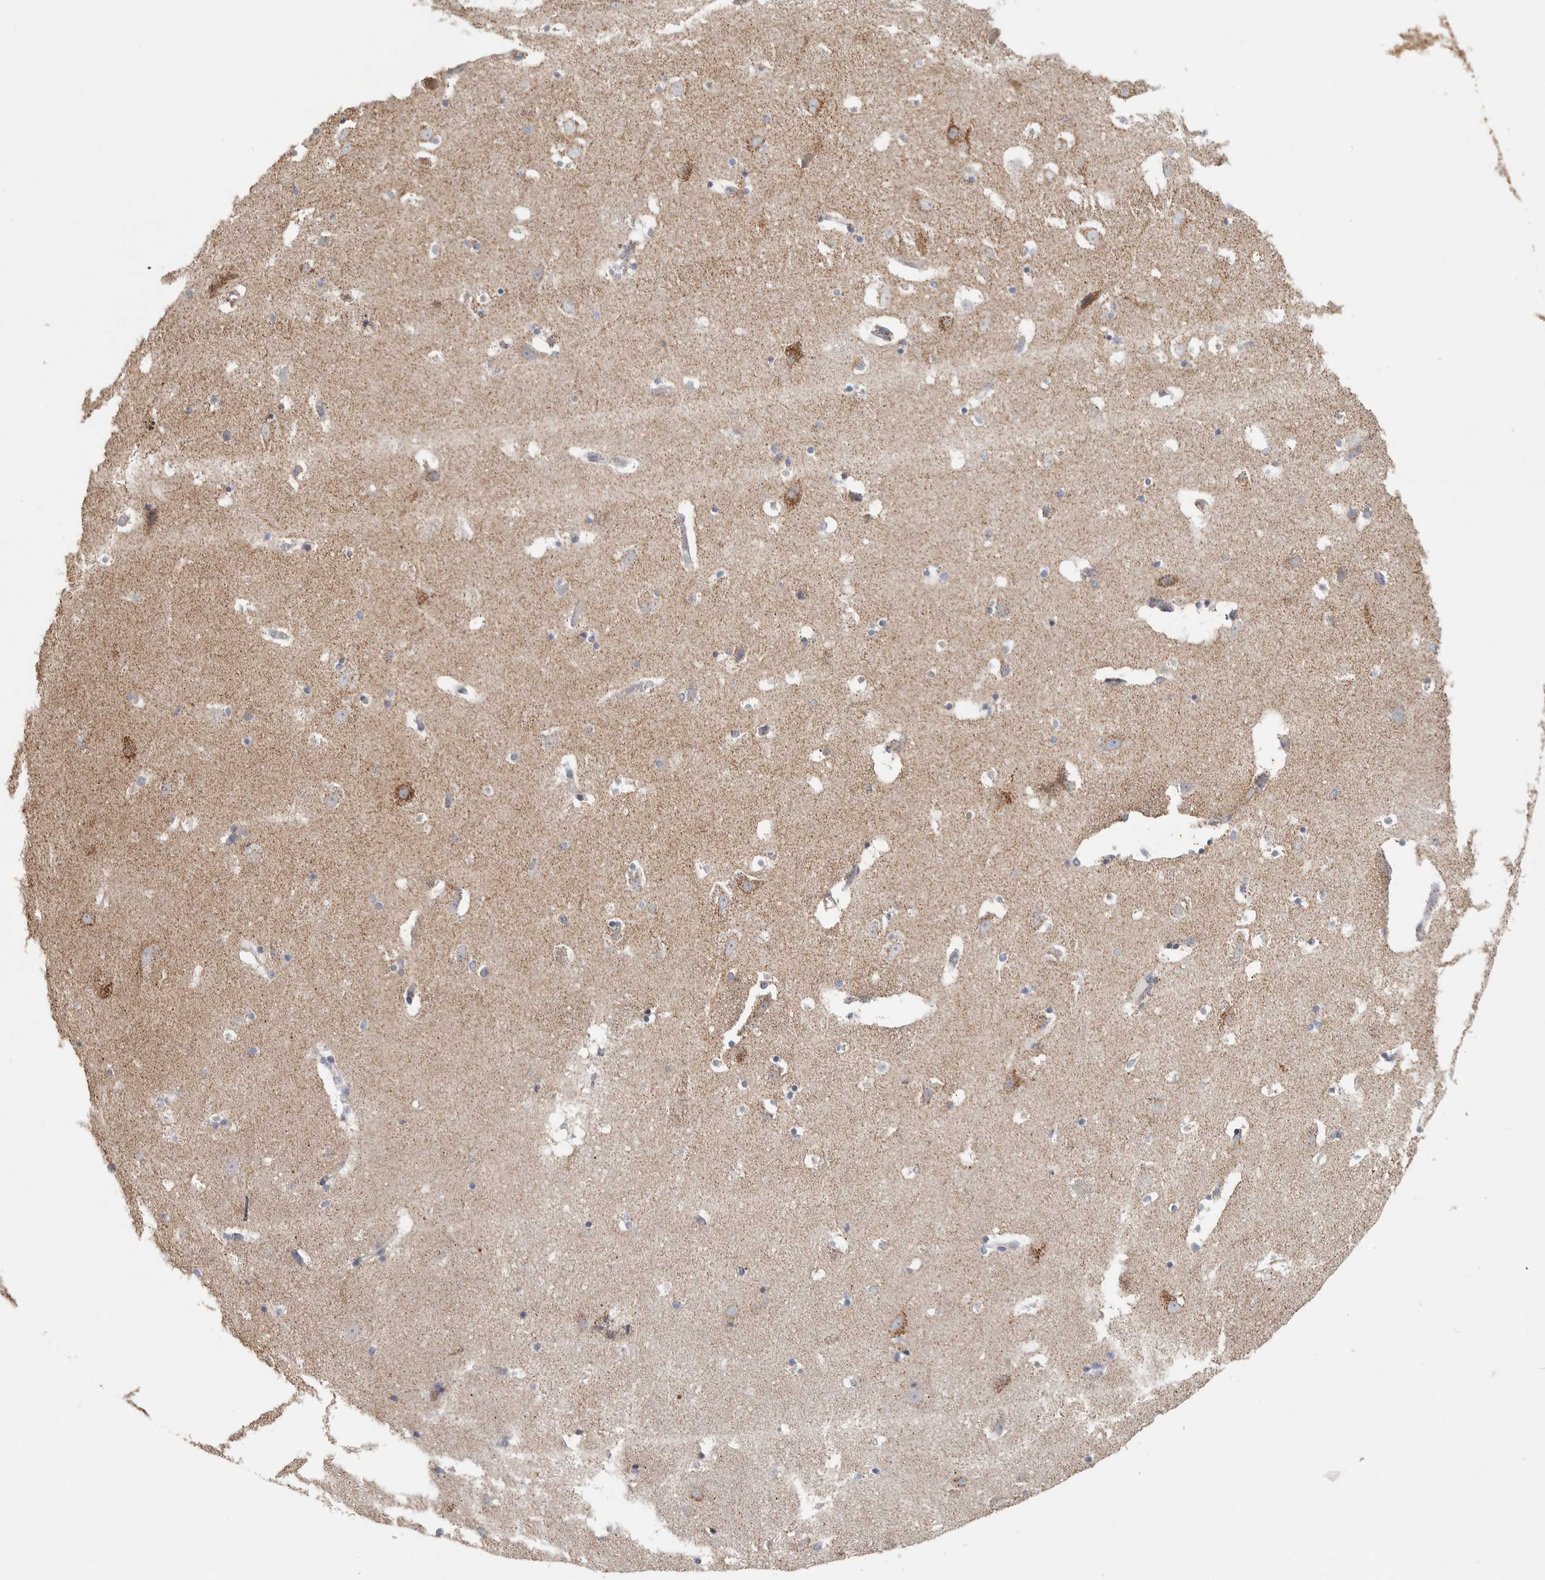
{"staining": {"intensity": "negative", "quantity": "none", "location": "none"}, "tissue": "hippocampus", "cell_type": "Glial cells", "image_type": "normal", "snomed": [{"axis": "morphology", "description": "Normal tissue, NOS"}, {"axis": "topography", "description": "Hippocampus"}], "caption": "Glial cells show no significant protein staining in benign hippocampus.", "gene": "FAM78A", "patient": {"sex": "male", "age": 45}}